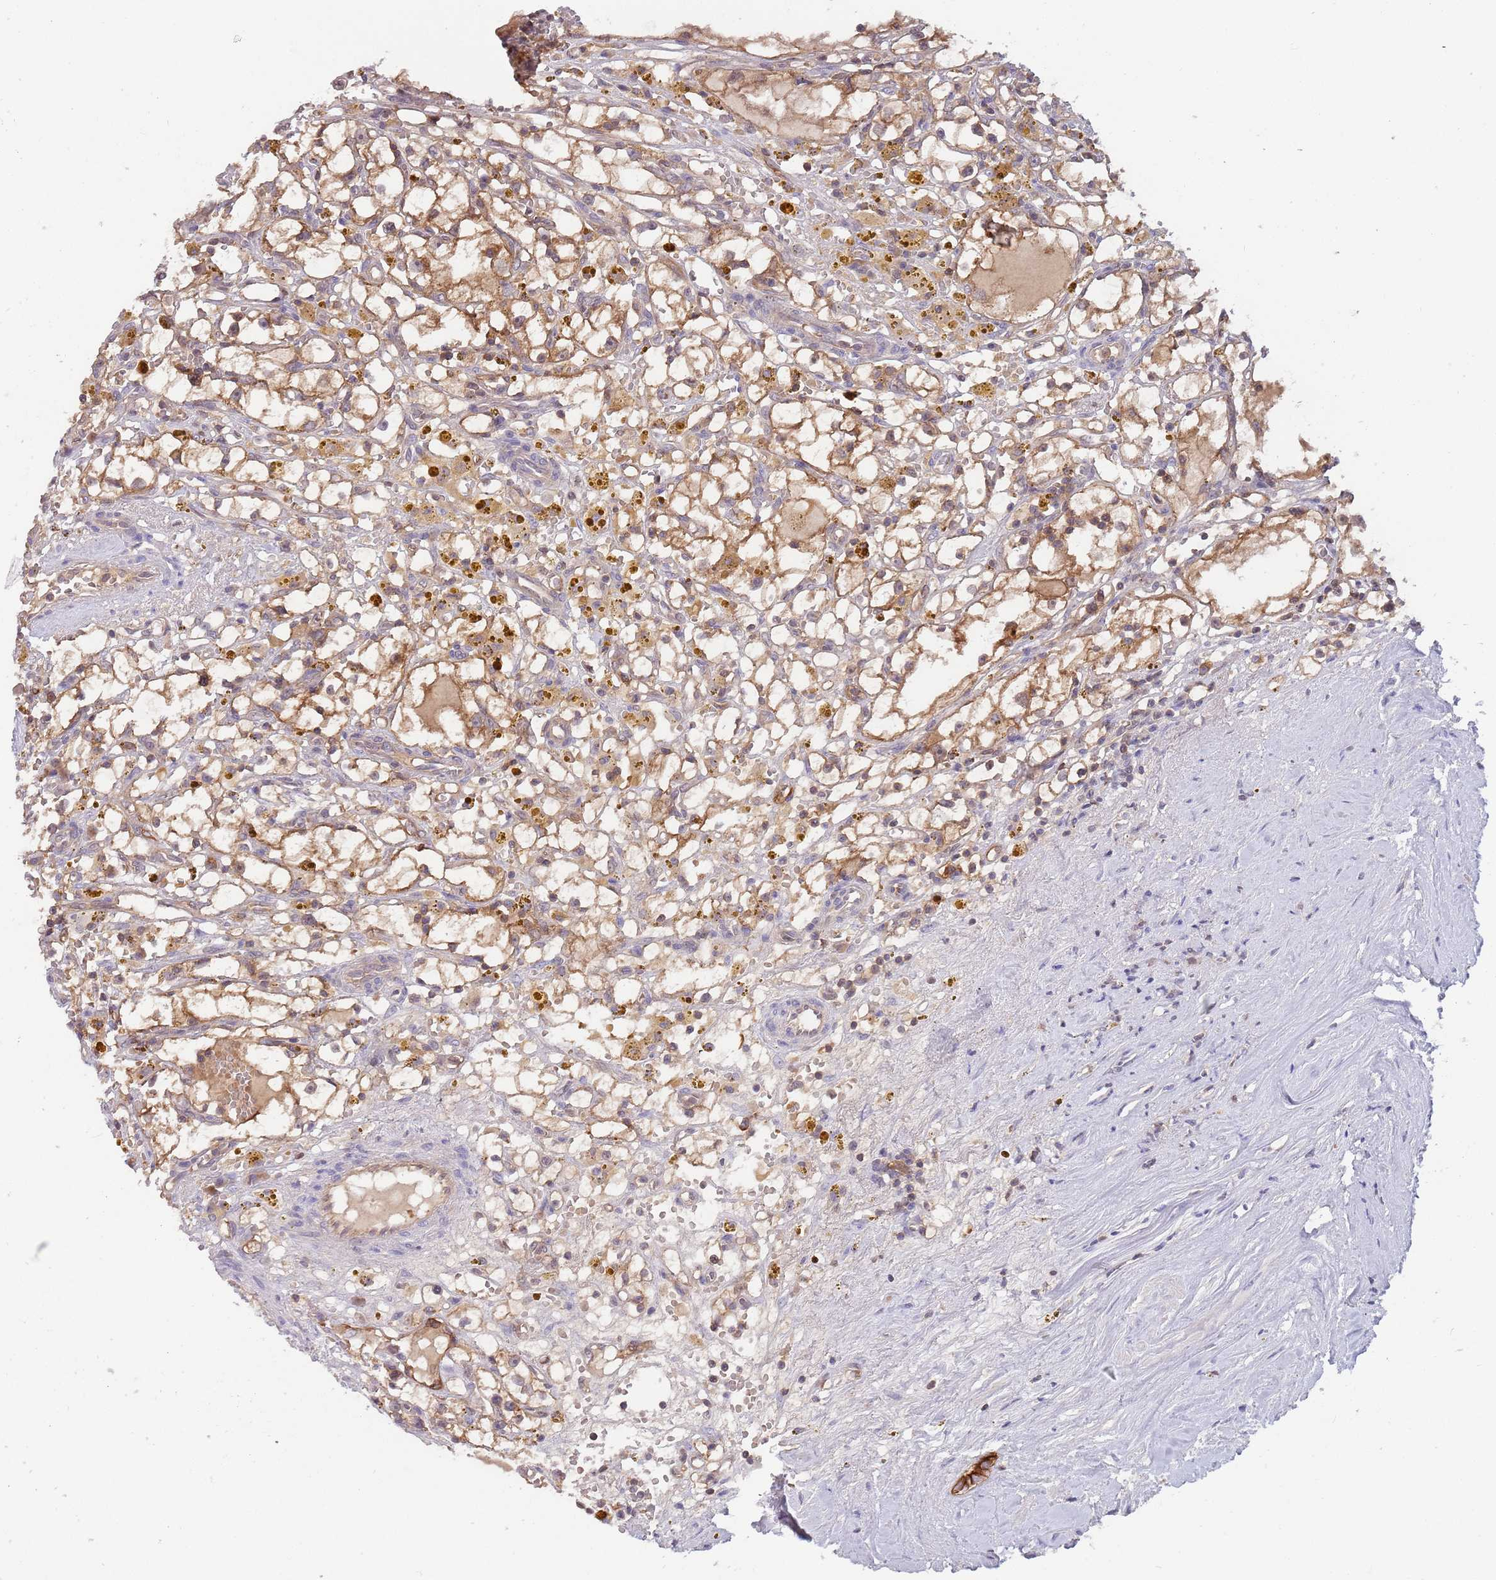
{"staining": {"intensity": "moderate", "quantity": ">75%", "location": "cytoplasmic/membranous"}, "tissue": "renal cancer", "cell_type": "Tumor cells", "image_type": "cancer", "snomed": [{"axis": "morphology", "description": "Adenocarcinoma, NOS"}, {"axis": "topography", "description": "Kidney"}], "caption": "Immunohistochemical staining of renal cancer demonstrates moderate cytoplasmic/membranous protein expression in about >75% of tumor cells.", "gene": "GSDMD", "patient": {"sex": "male", "age": 56}}